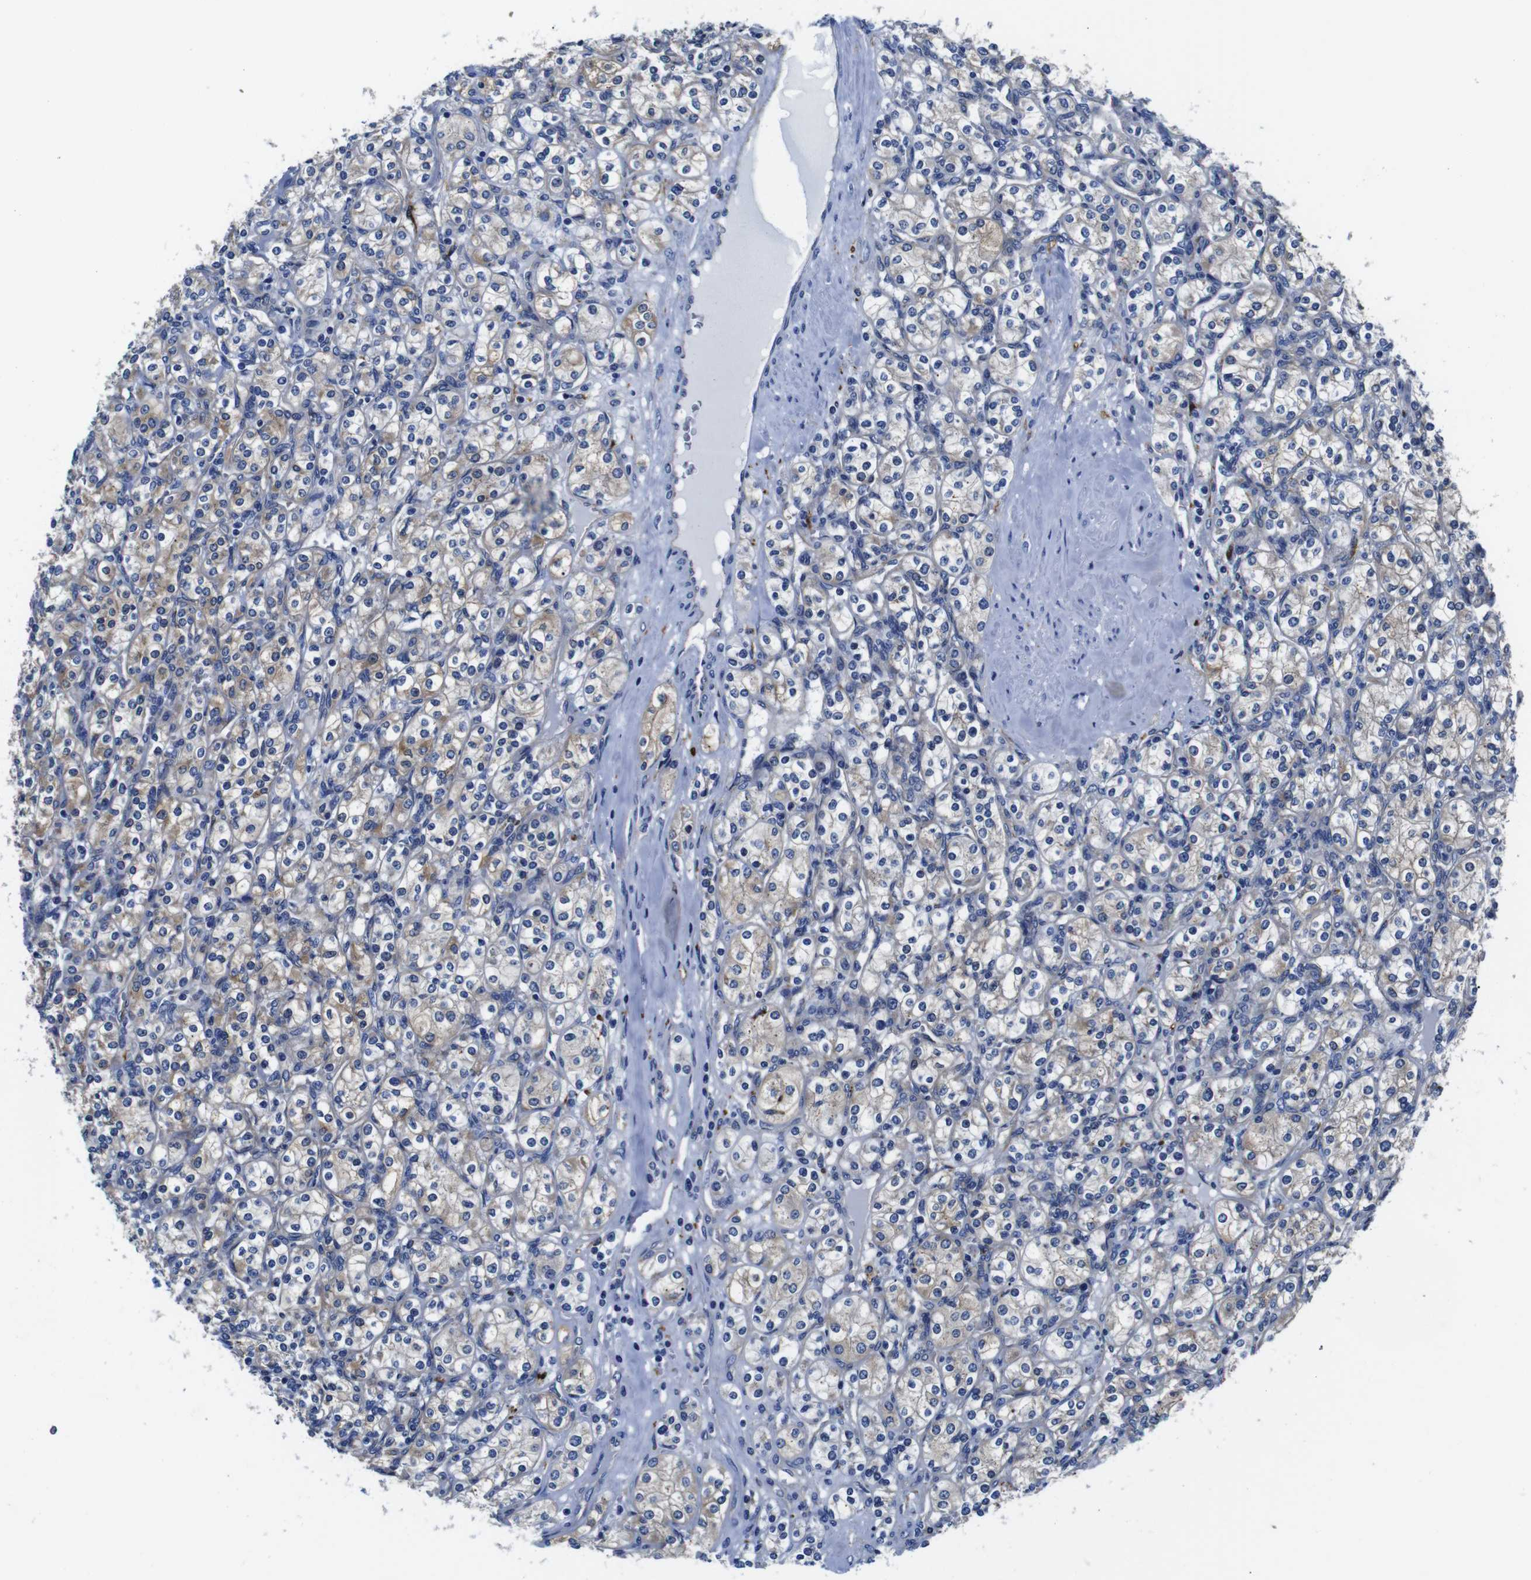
{"staining": {"intensity": "weak", "quantity": "25%-75%", "location": "cytoplasmic/membranous"}, "tissue": "renal cancer", "cell_type": "Tumor cells", "image_type": "cancer", "snomed": [{"axis": "morphology", "description": "Adenocarcinoma, NOS"}, {"axis": "topography", "description": "Kidney"}], "caption": "Renal cancer stained for a protein exhibits weak cytoplasmic/membranous positivity in tumor cells.", "gene": "GIMAP2", "patient": {"sex": "male", "age": 77}}